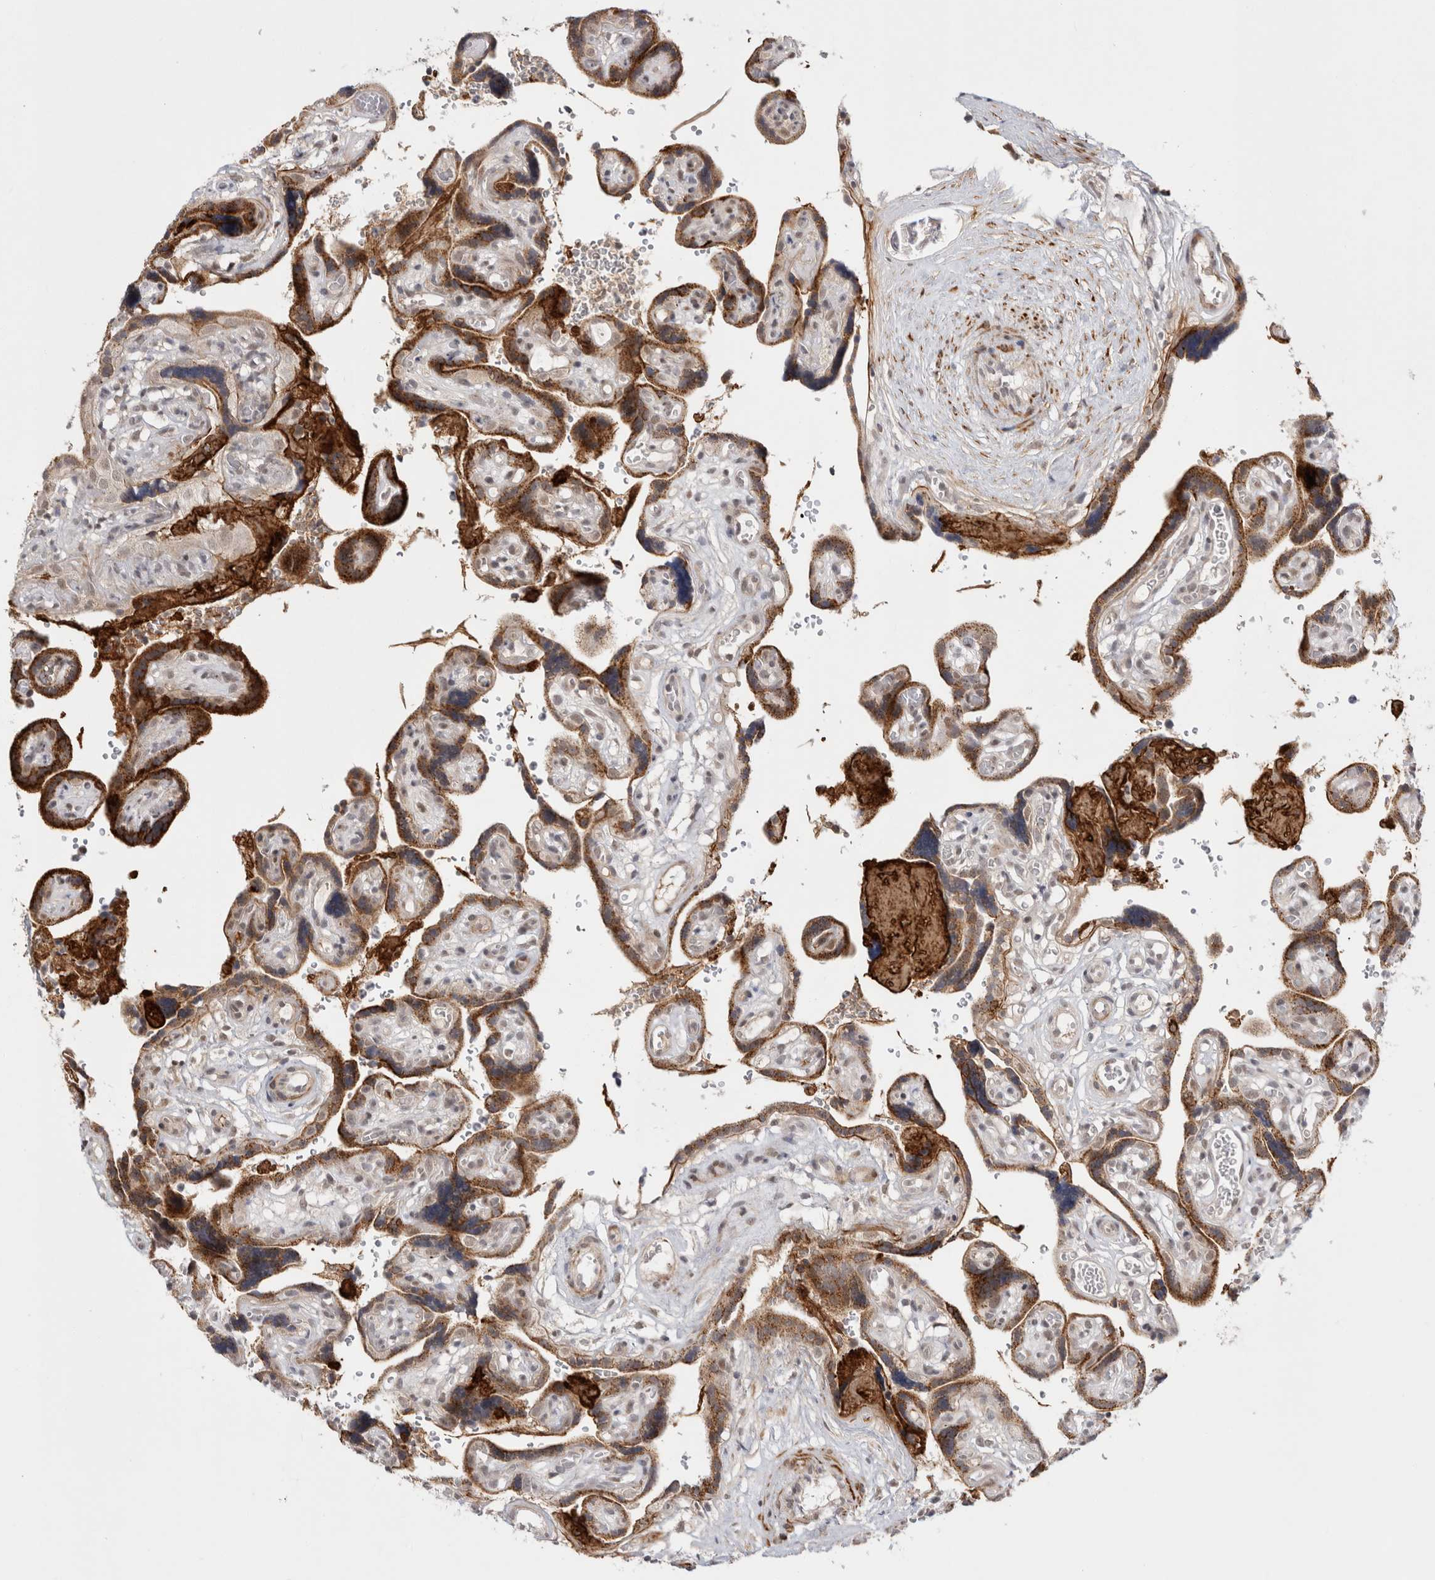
{"staining": {"intensity": "weak", "quantity": "25%-75%", "location": "cytoplasmic/membranous,nuclear"}, "tissue": "placenta", "cell_type": "Decidual cells", "image_type": "normal", "snomed": [{"axis": "morphology", "description": "Normal tissue, NOS"}, {"axis": "topography", "description": "Placenta"}], "caption": "Weak cytoplasmic/membranous,nuclear staining is seen in approximately 25%-75% of decidual cells in normal placenta.", "gene": "ZNF318", "patient": {"sex": "female", "age": 30}}